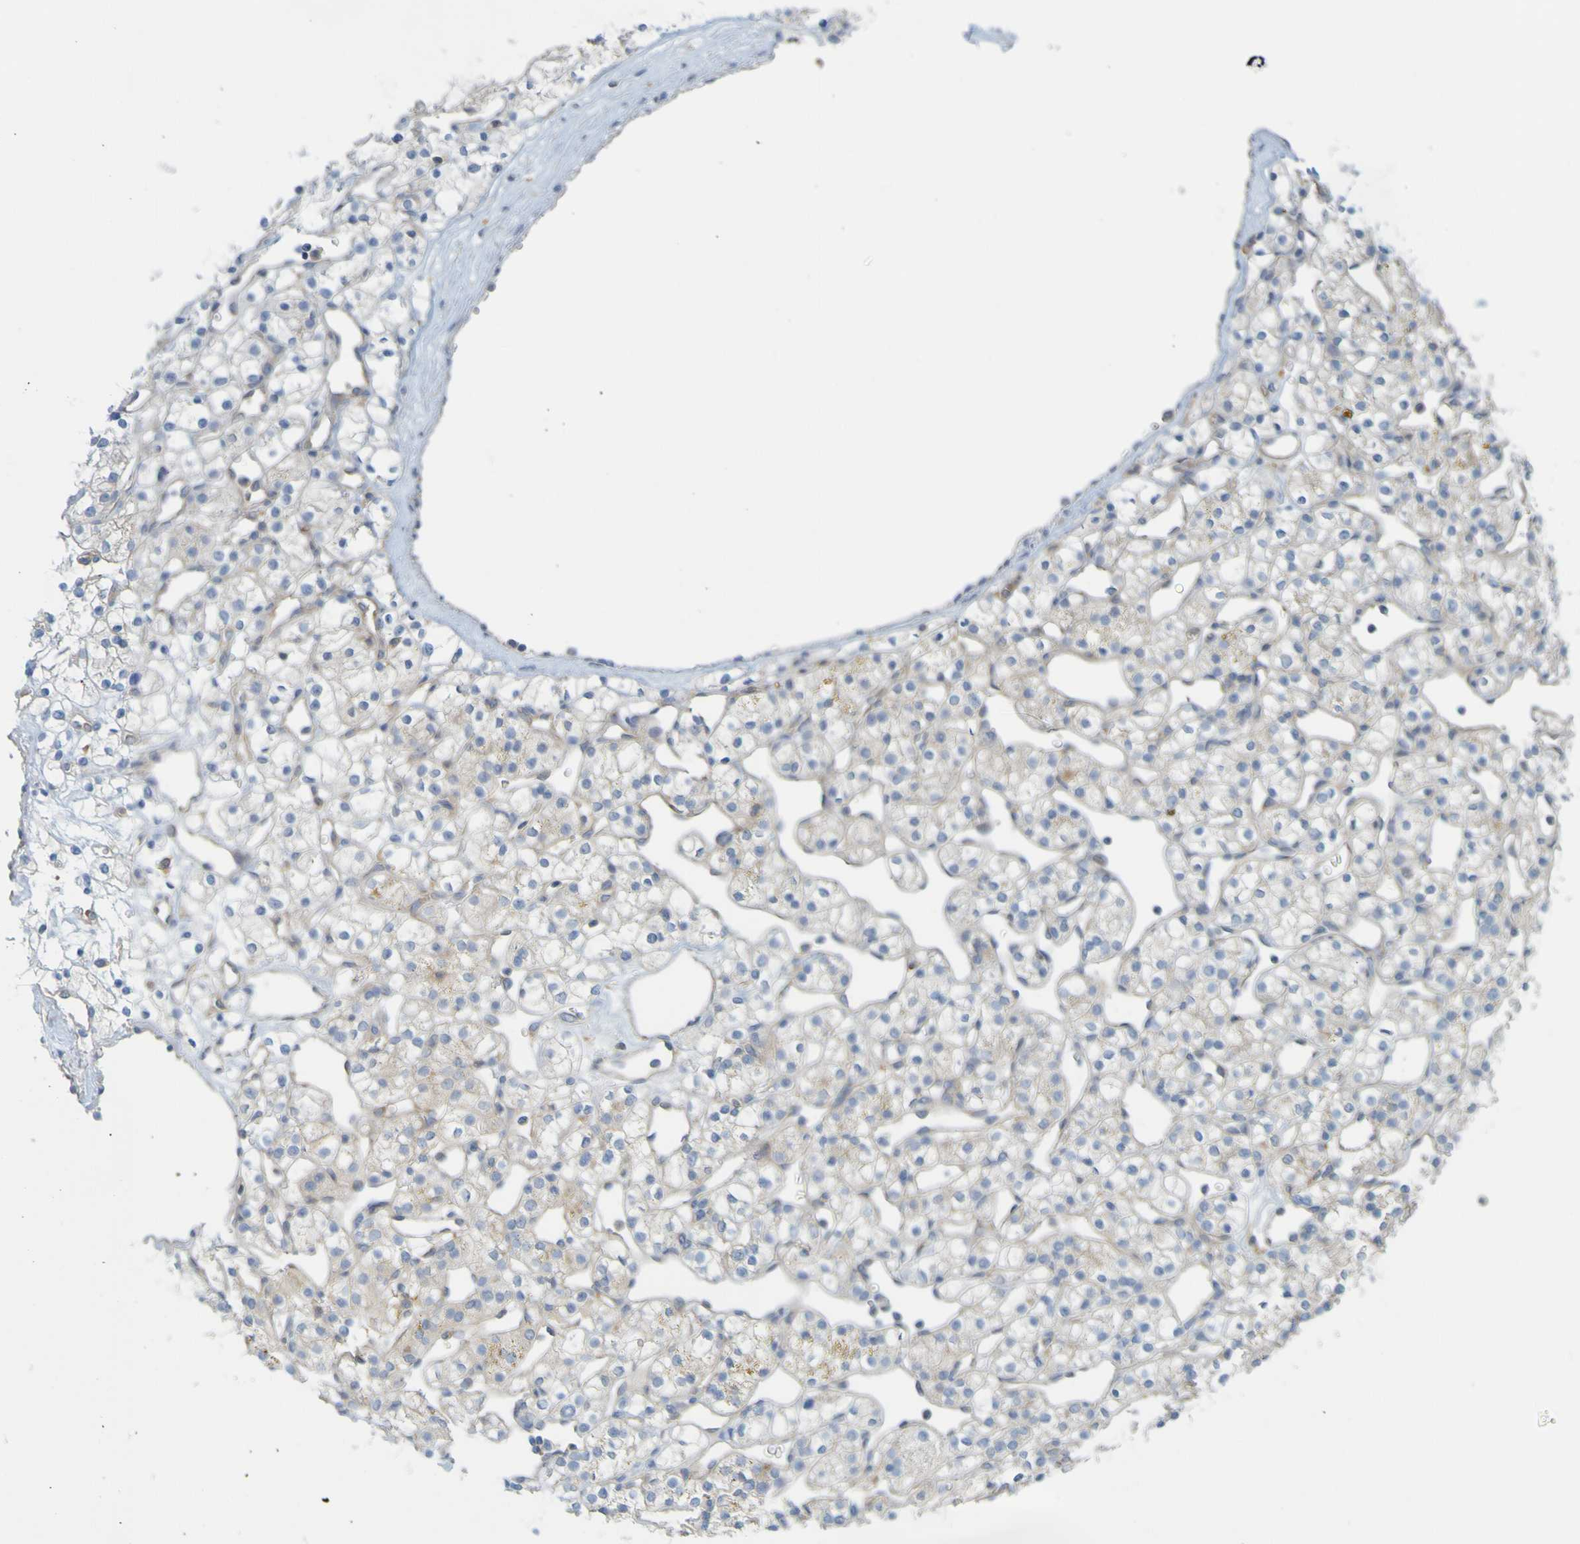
{"staining": {"intensity": "negative", "quantity": "none", "location": "none"}, "tissue": "renal cancer", "cell_type": "Tumor cells", "image_type": "cancer", "snomed": [{"axis": "morphology", "description": "Adenocarcinoma, NOS"}, {"axis": "topography", "description": "Kidney"}], "caption": "High magnification brightfield microscopy of renal cancer stained with DAB (3,3'-diaminobenzidine) (brown) and counterstained with hematoxylin (blue): tumor cells show no significant positivity. Brightfield microscopy of immunohistochemistry stained with DAB (brown) and hematoxylin (blue), captured at high magnification.", "gene": "APPL1", "patient": {"sex": "female", "age": 60}}